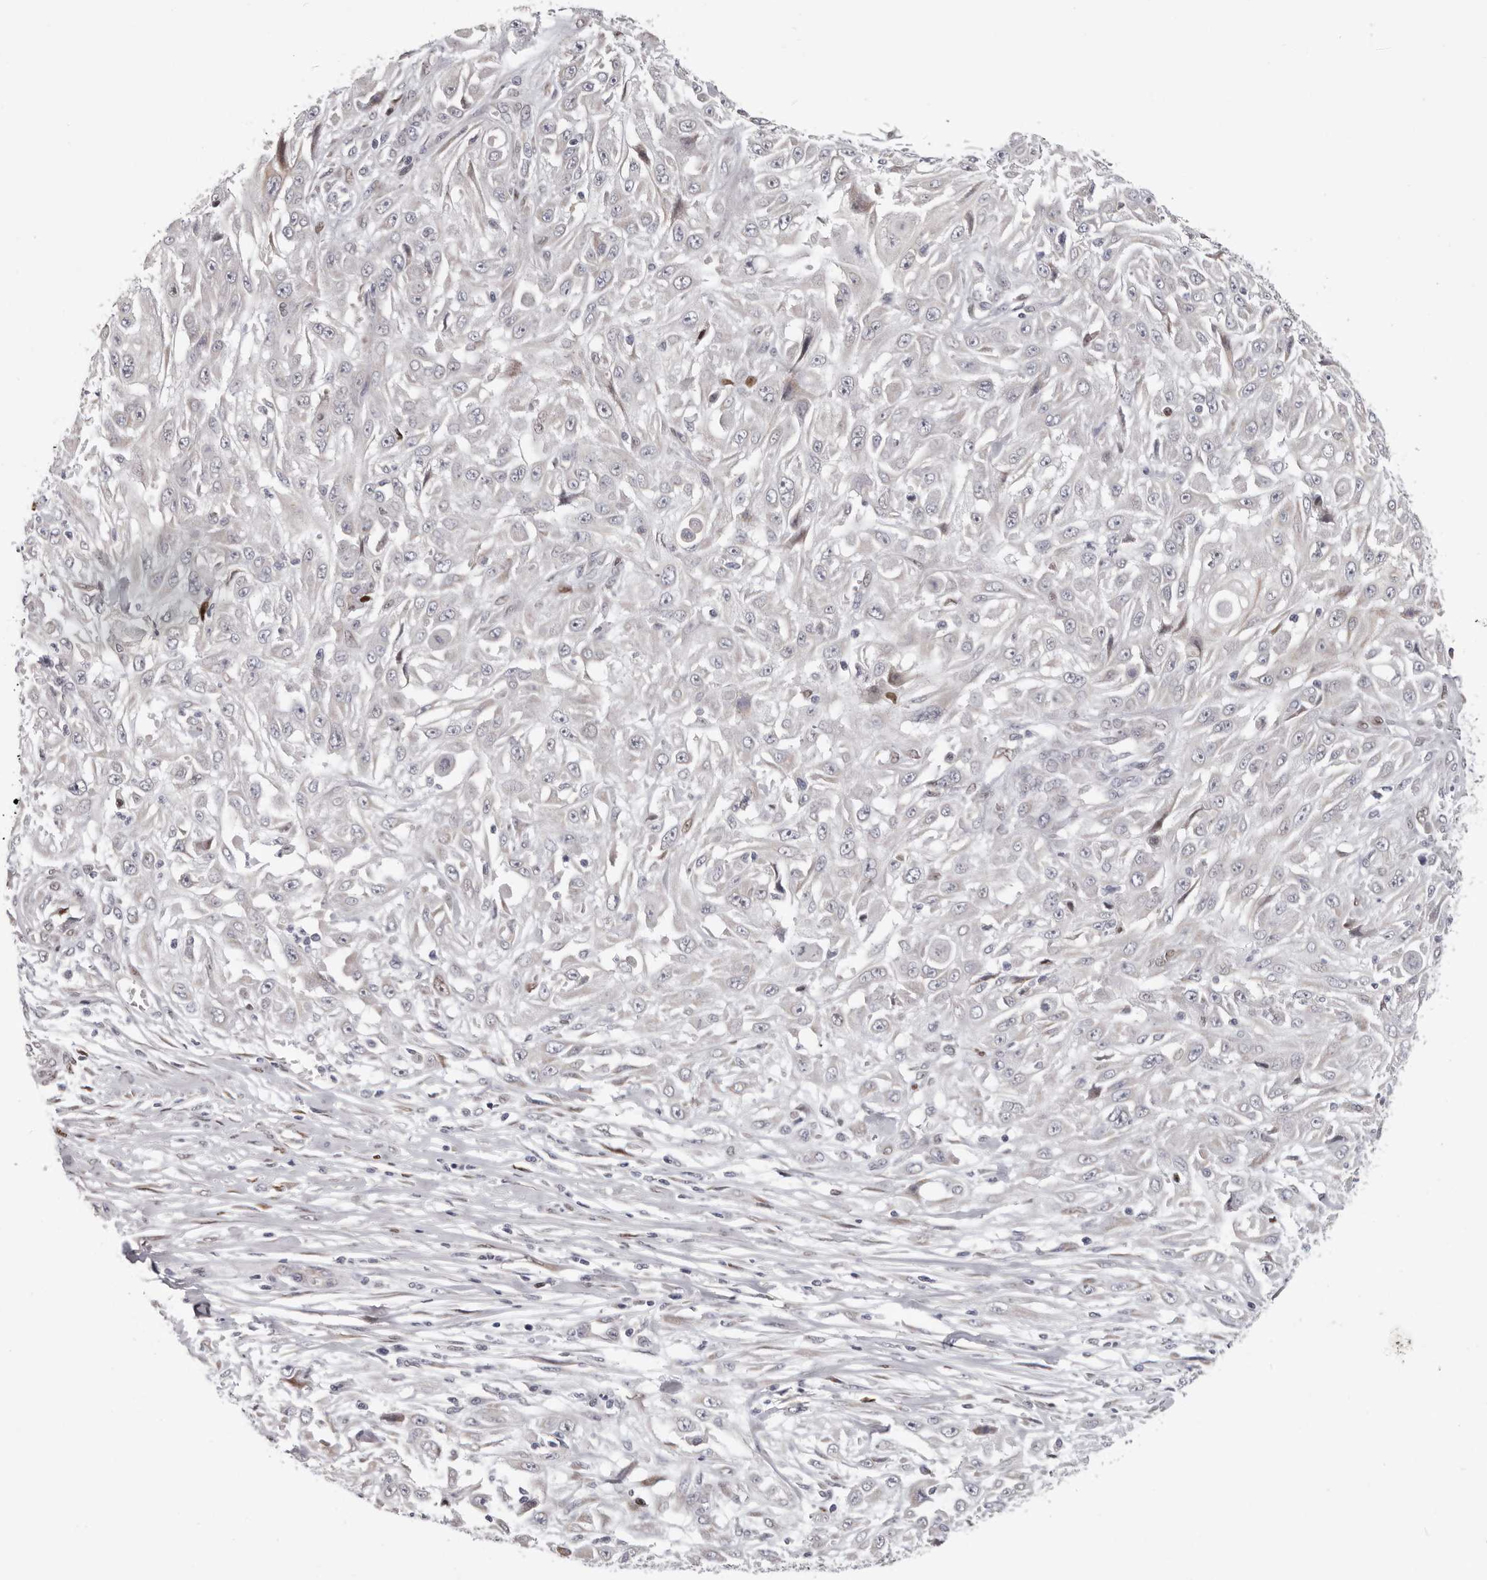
{"staining": {"intensity": "negative", "quantity": "none", "location": "none"}, "tissue": "skin cancer", "cell_type": "Tumor cells", "image_type": "cancer", "snomed": [{"axis": "morphology", "description": "Squamous cell carcinoma, NOS"}, {"axis": "morphology", "description": "Squamous cell carcinoma, metastatic, NOS"}, {"axis": "topography", "description": "Skin"}, {"axis": "topography", "description": "Lymph node"}], "caption": "A photomicrograph of skin cancer stained for a protein exhibits no brown staining in tumor cells.", "gene": "SRP19", "patient": {"sex": "male", "age": 75}}